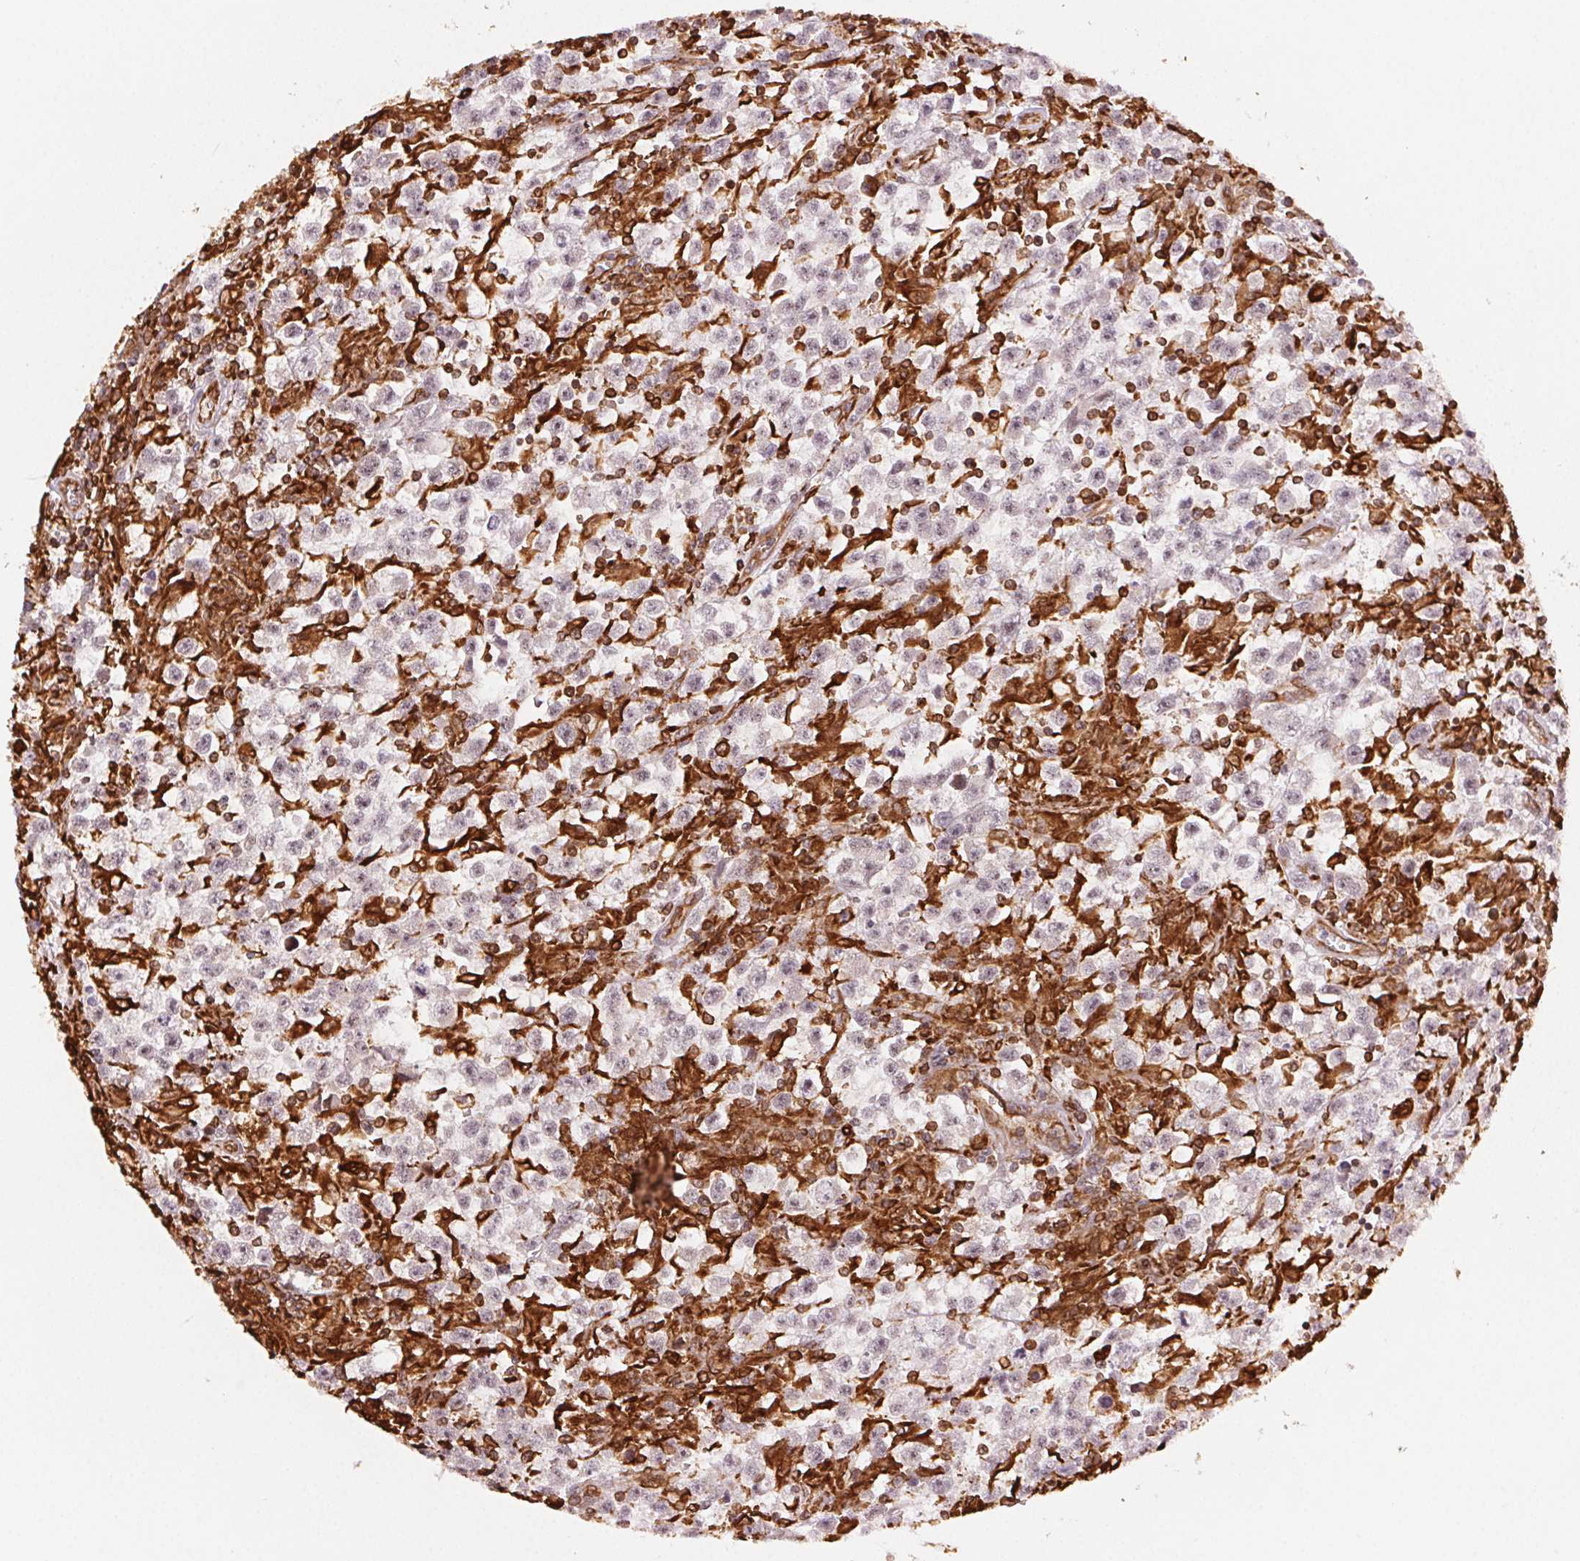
{"staining": {"intensity": "negative", "quantity": "none", "location": "none"}, "tissue": "testis cancer", "cell_type": "Tumor cells", "image_type": "cancer", "snomed": [{"axis": "morphology", "description": "Seminoma, NOS"}, {"axis": "topography", "description": "Testis"}], "caption": "IHC image of testis cancer (seminoma) stained for a protein (brown), which shows no staining in tumor cells.", "gene": "RNASET2", "patient": {"sex": "male", "age": 31}}